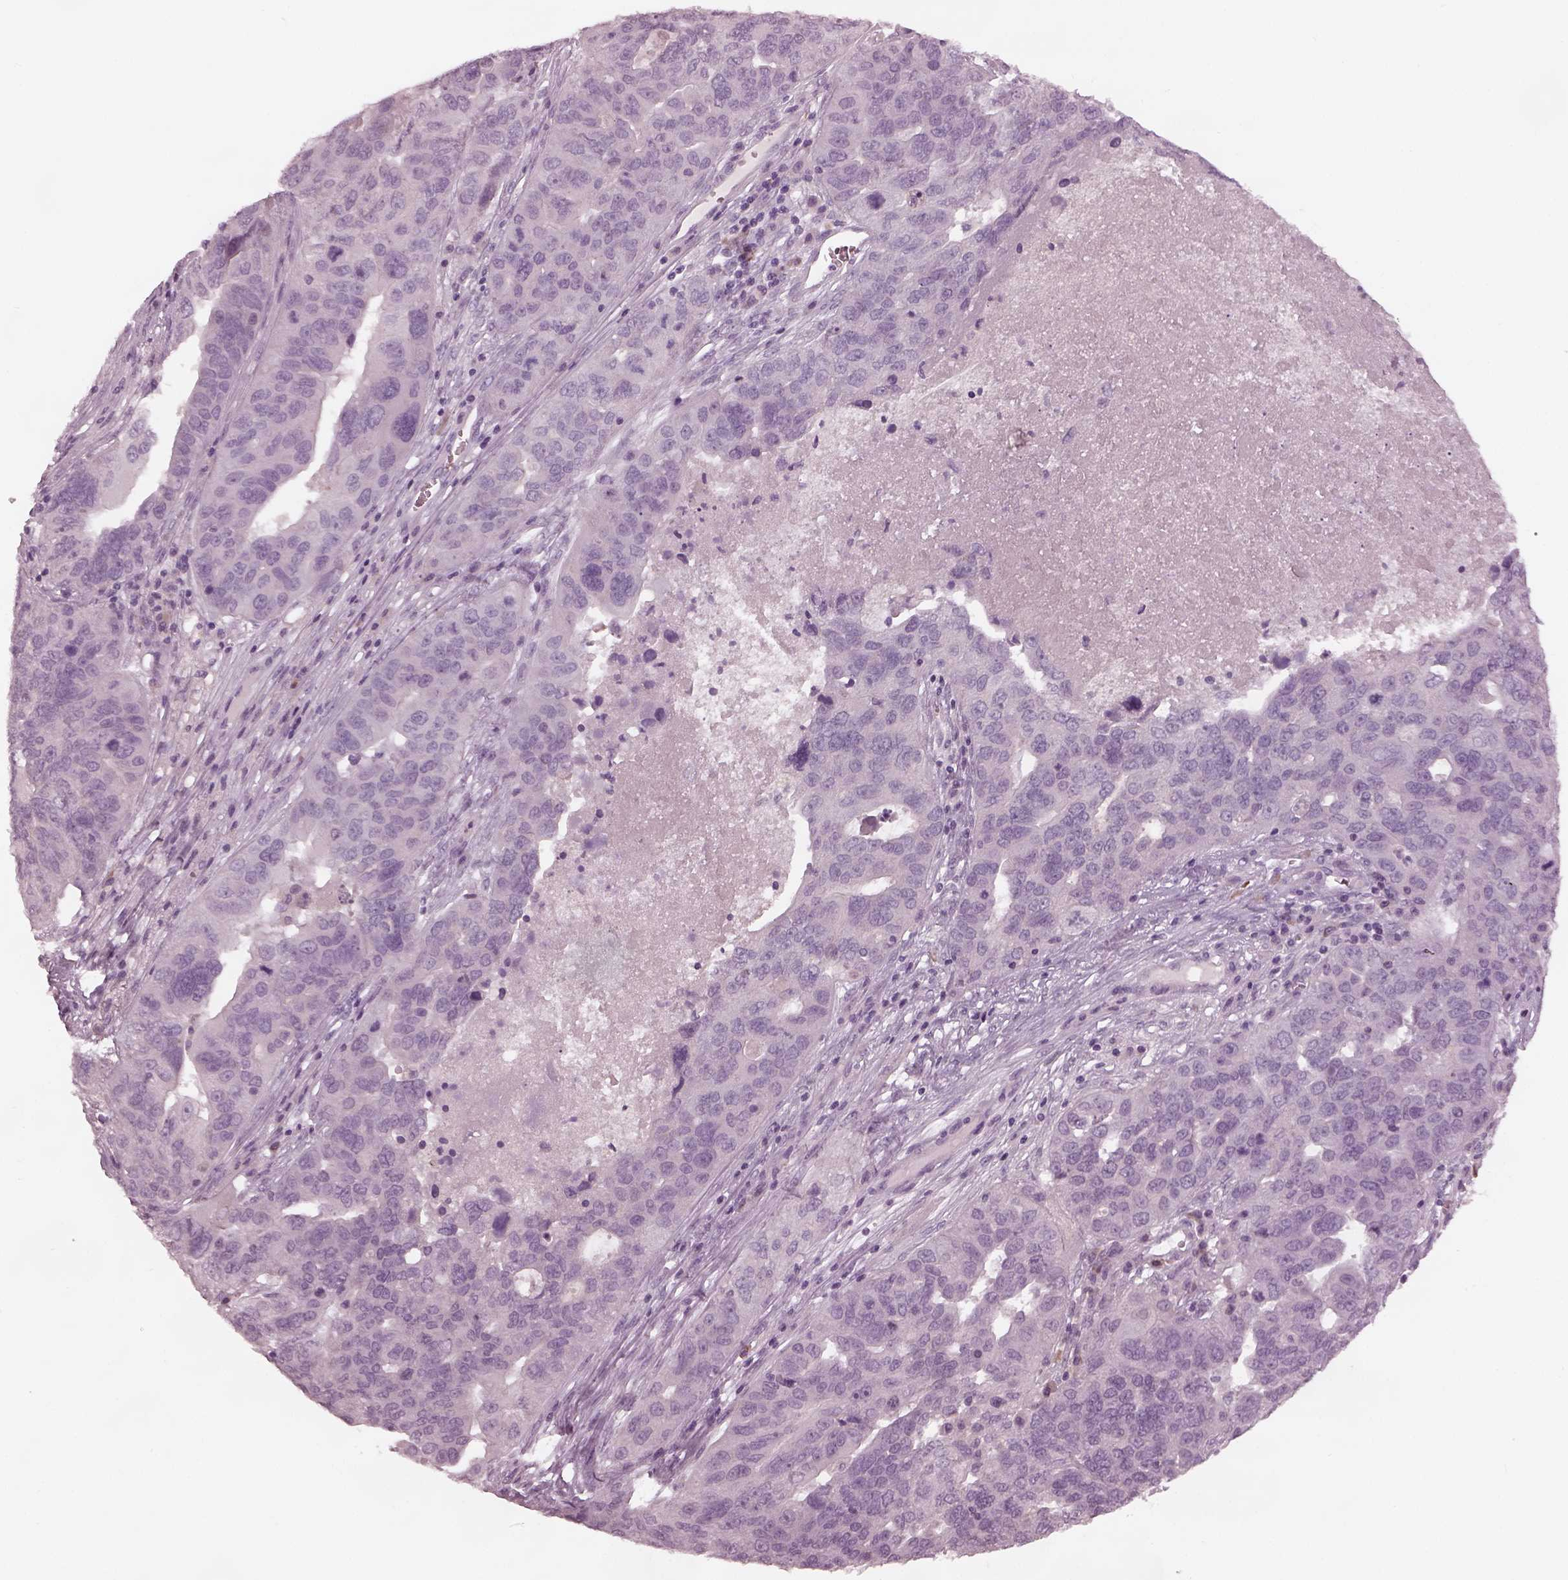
{"staining": {"intensity": "negative", "quantity": "none", "location": "none"}, "tissue": "ovarian cancer", "cell_type": "Tumor cells", "image_type": "cancer", "snomed": [{"axis": "morphology", "description": "Carcinoma, endometroid"}, {"axis": "topography", "description": "Soft tissue"}, {"axis": "topography", "description": "Ovary"}], "caption": "DAB immunohistochemical staining of human ovarian endometroid carcinoma exhibits no significant positivity in tumor cells. Nuclei are stained in blue.", "gene": "MIA", "patient": {"sex": "female", "age": 52}}